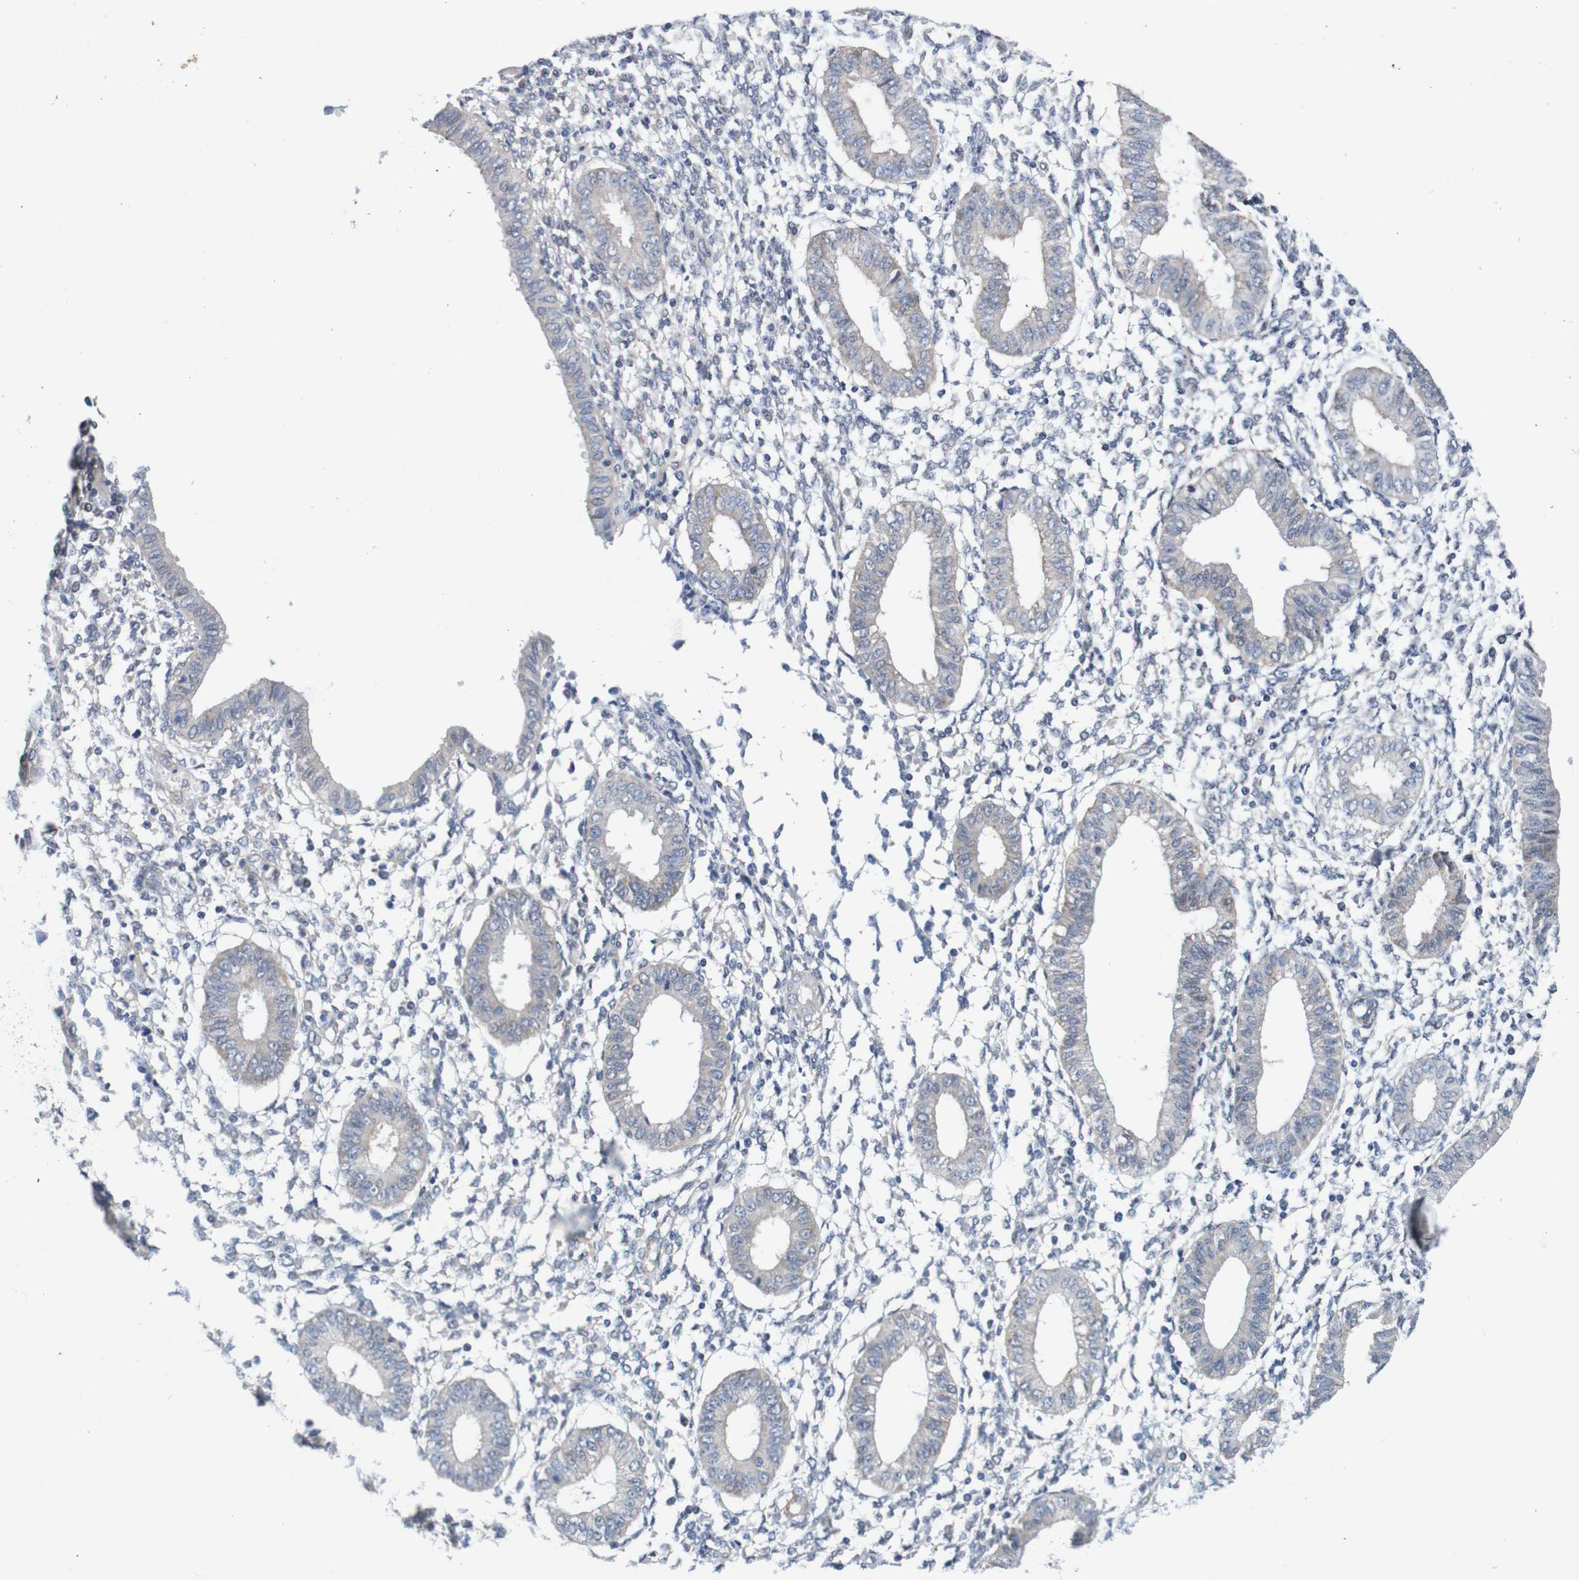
{"staining": {"intensity": "negative", "quantity": "none", "location": "none"}, "tissue": "endometrium", "cell_type": "Cells in endometrial stroma", "image_type": "normal", "snomed": [{"axis": "morphology", "description": "Normal tissue, NOS"}, {"axis": "topography", "description": "Endometrium"}], "caption": "Immunohistochemistry micrograph of normal human endometrium stained for a protein (brown), which shows no positivity in cells in endometrial stroma.", "gene": "CPED1", "patient": {"sex": "female", "age": 50}}